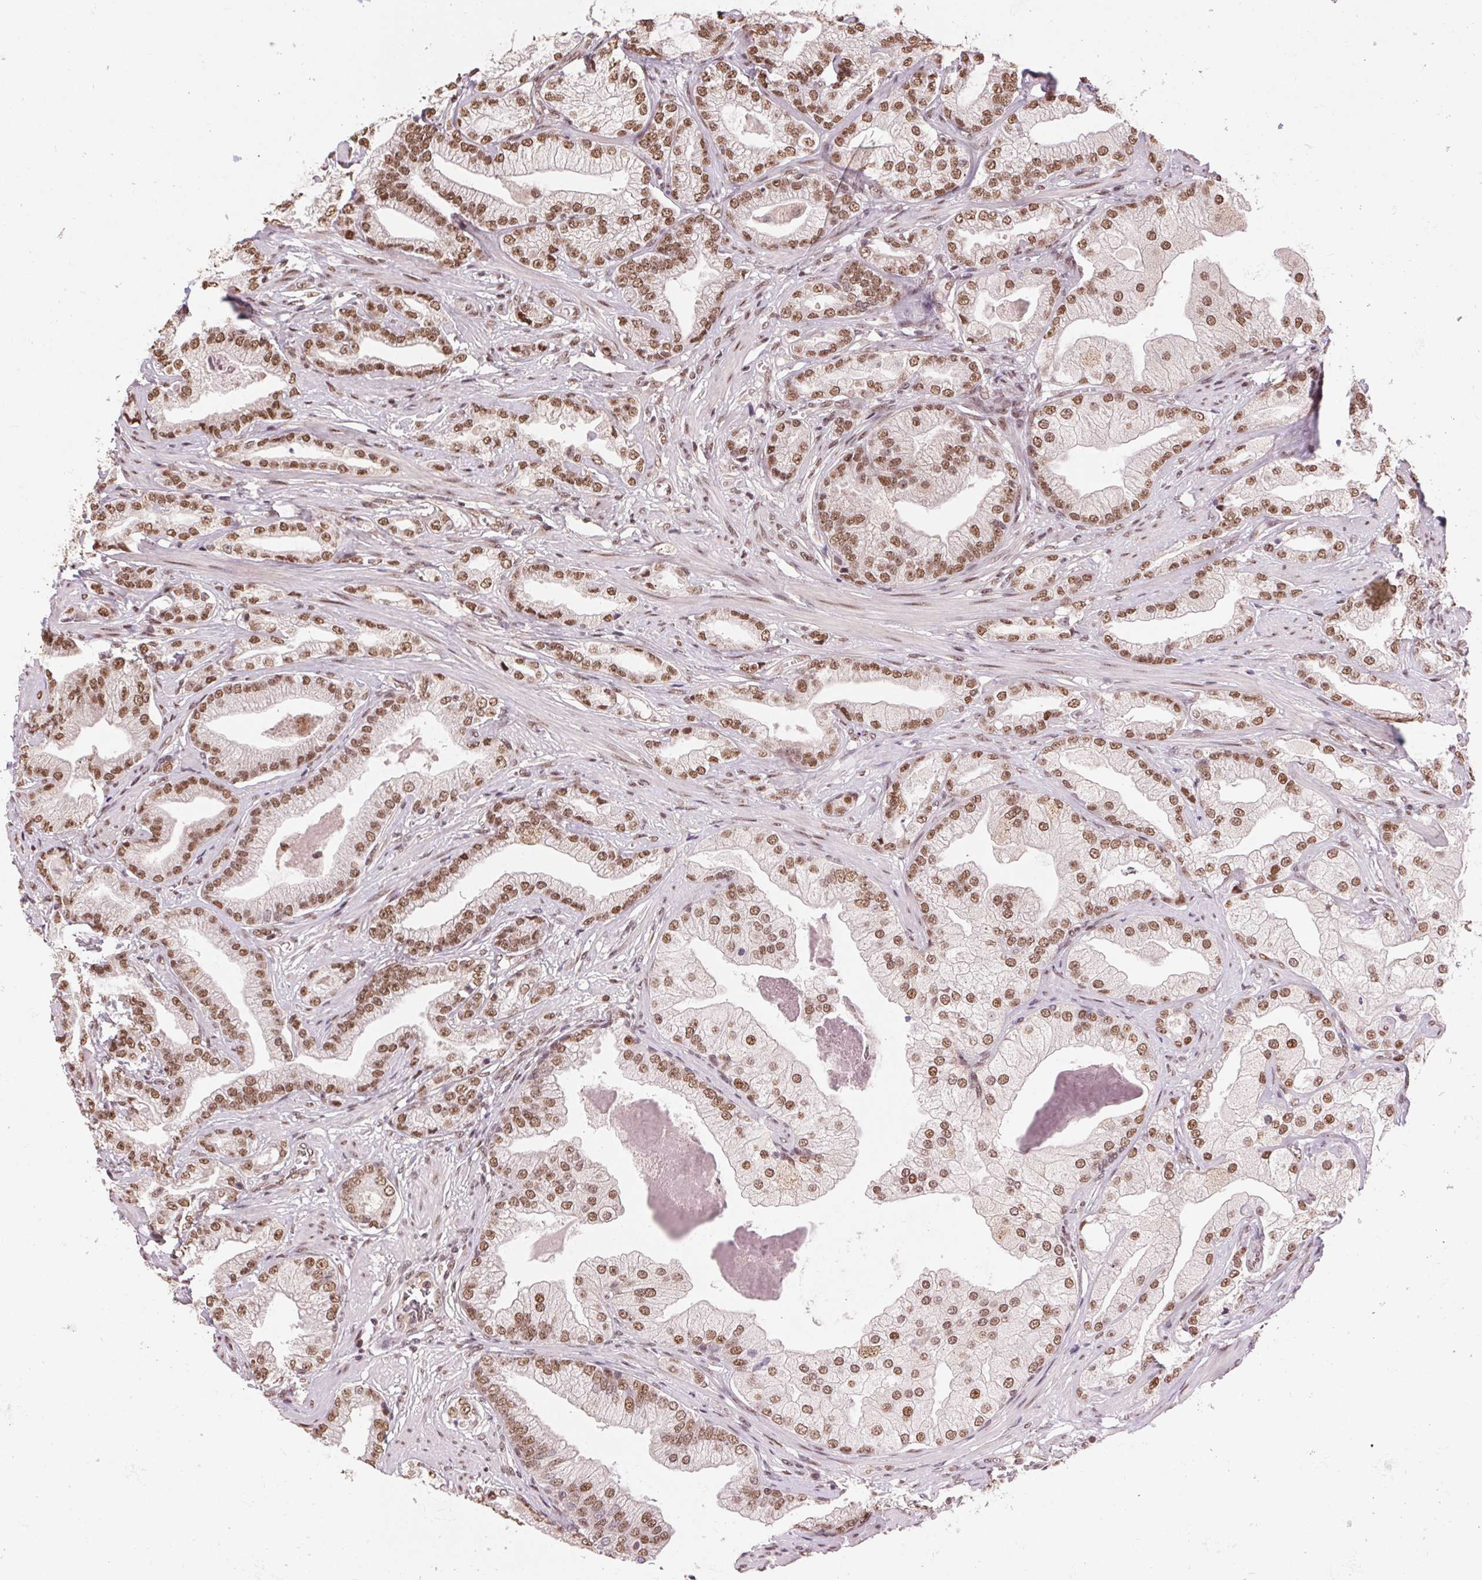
{"staining": {"intensity": "moderate", "quantity": ">75%", "location": "nuclear"}, "tissue": "prostate cancer", "cell_type": "Tumor cells", "image_type": "cancer", "snomed": [{"axis": "morphology", "description": "Adenocarcinoma, Low grade"}, {"axis": "topography", "description": "Prostate"}], "caption": "The immunohistochemical stain labels moderate nuclear positivity in tumor cells of prostate cancer tissue.", "gene": "RAD23A", "patient": {"sex": "male", "age": 61}}